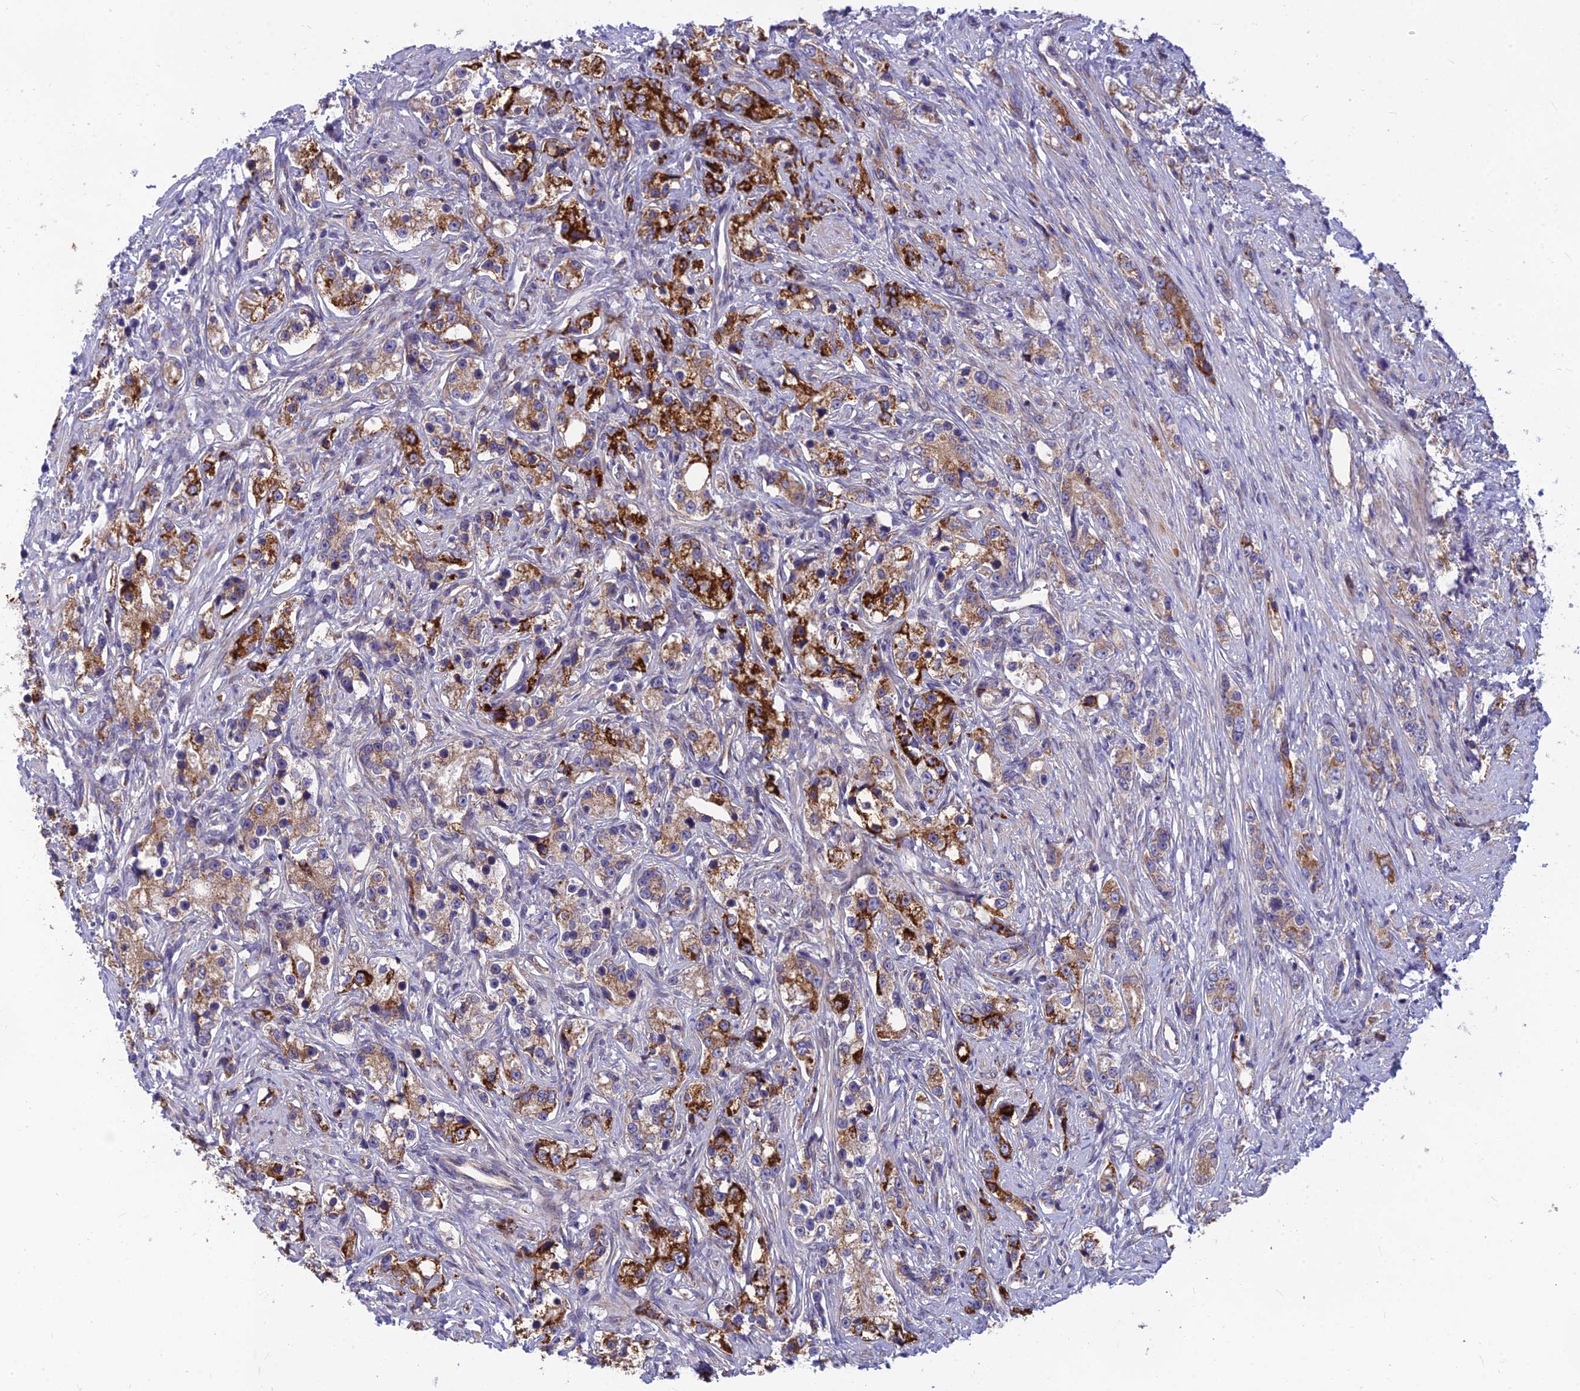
{"staining": {"intensity": "strong", "quantity": "25%-75%", "location": "cytoplasmic/membranous"}, "tissue": "prostate cancer", "cell_type": "Tumor cells", "image_type": "cancer", "snomed": [{"axis": "morphology", "description": "Adenocarcinoma, High grade"}, {"axis": "topography", "description": "Prostate"}], "caption": "Immunohistochemical staining of human prostate cancer shows high levels of strong cytoplasmic/membranous protein expression in approximately 25%-75% of tumor cells.", "gene": "PTCD2", "patient": {"sex": "male", "age": 63}}